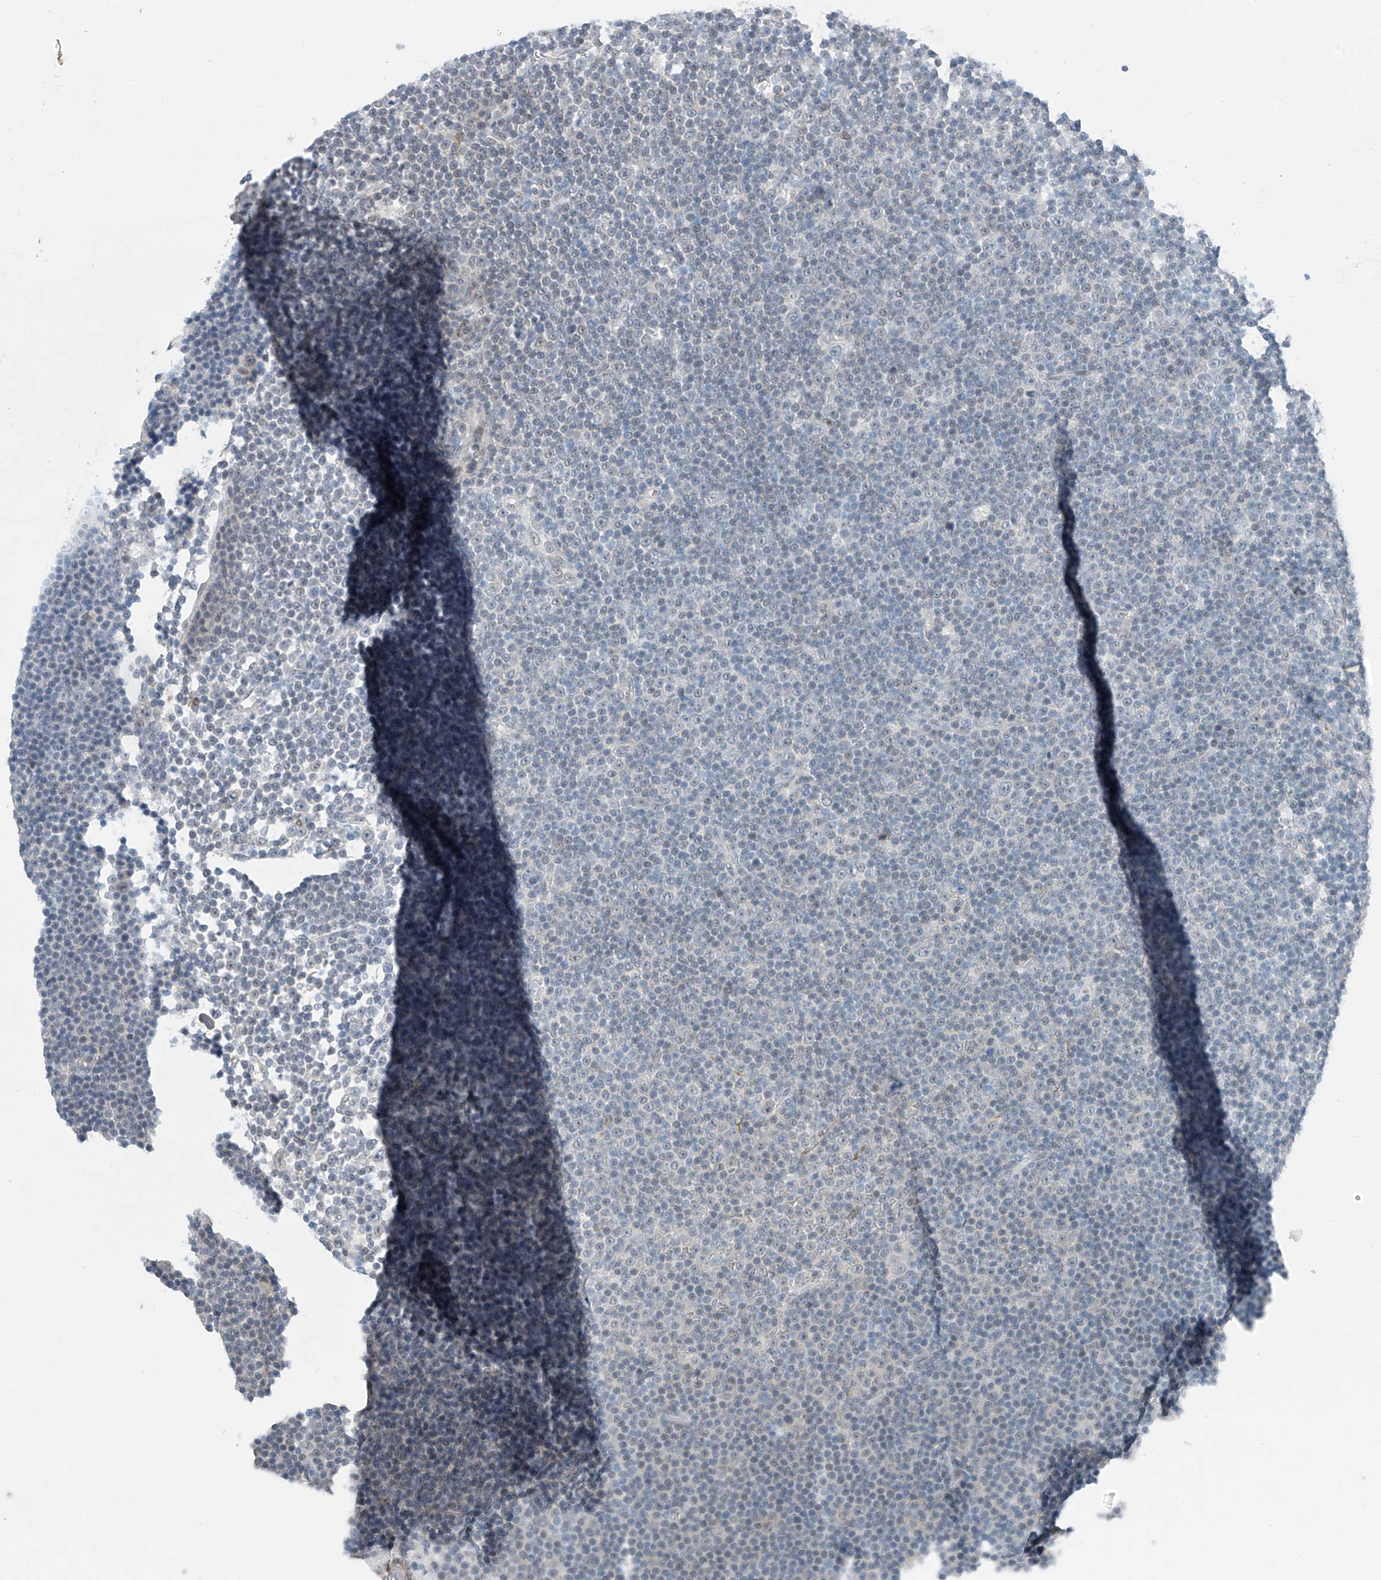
{"staining": {"intensity": "negative", "quantity": "none", "location": "none"}, "tissue": "lymphoma", "cell_type": "Tumor cells", "image_type": "cancer", "snomed": [{"axis": "morphology", "description": "Malignant lymphoma, non-Hodgkin's type, Low grade"}, {"axis": "topography", "description": "Lymph node"}], "caption": "IHC photomicrograph of neoplastic tissue: low-grade malignant lymphoma, non-Hodgkin's type stained with DAB (3,3'-diaminobenzidine) exhibits no significant protein expression in tumor cells. The staining was performed using DAB to visualize the protein expression in brown, while the nuclei were stained in blue with hematoxylin (Magnification: 20x).", "gene": "CYP4V2", "patient": {"sex": "female", "age": 67}}